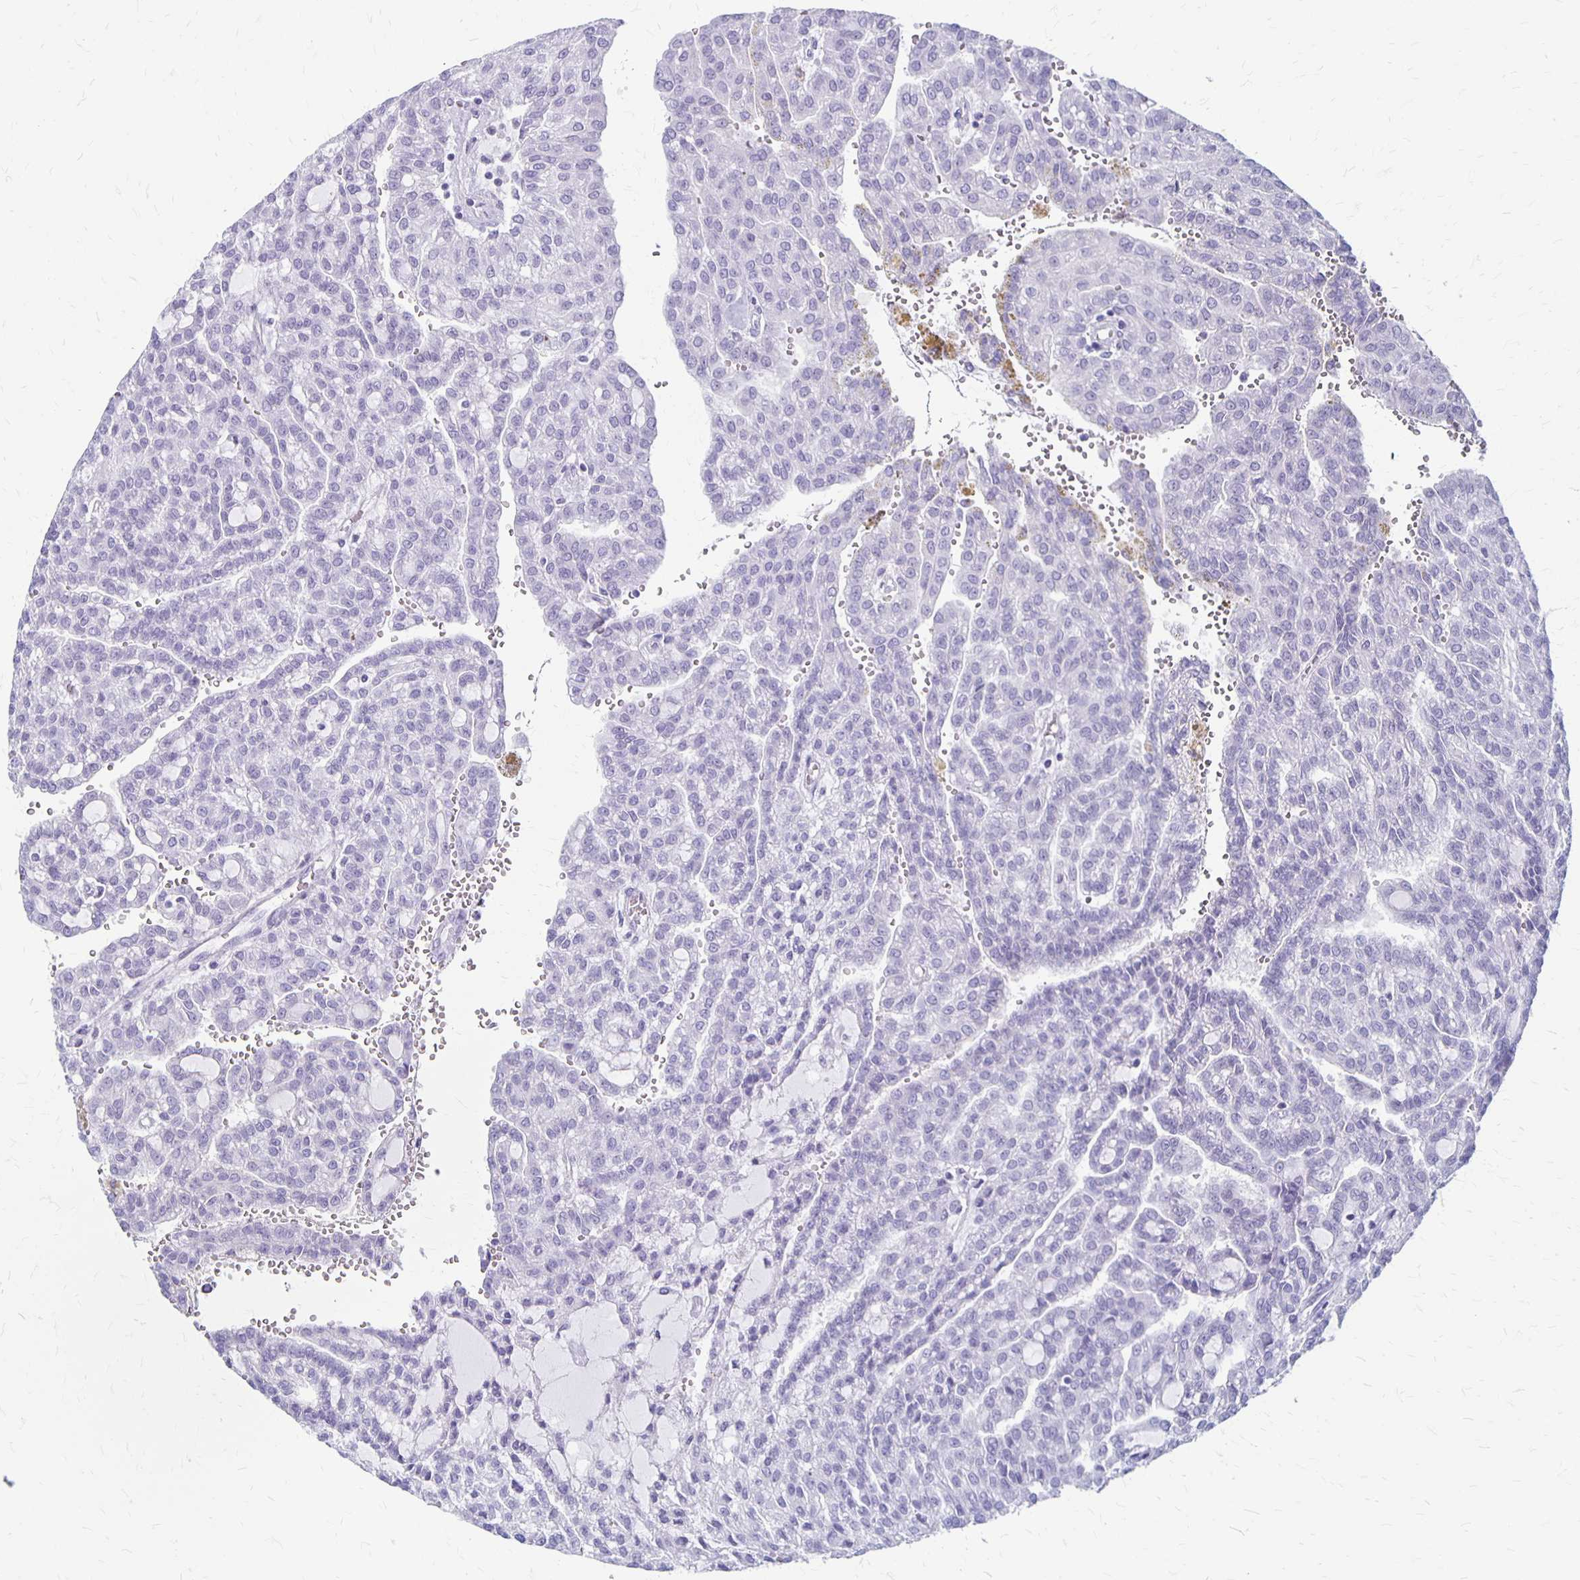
{"staining": {"intensity": "negative", "quantity": "none", "location": "none"}, "tissue": "renal cancer", "cell_type": "Tumor cells", "image_type": "cancer", "snomed": [{"axis": "morphology", "description": "Adenocarcinoma, NOS"}, {"axis": "topography", "description": "Kidney"}], "caption": "There is no significant staining in tumor cells of renal cancer. (Stains: DAB immunohistochemistry with hematoxylin counter stain, Microscopy: brightfield microscopy at high magnification).", "gene": "MAGEC2", "patient": {"sex": "male", "age": 63}}